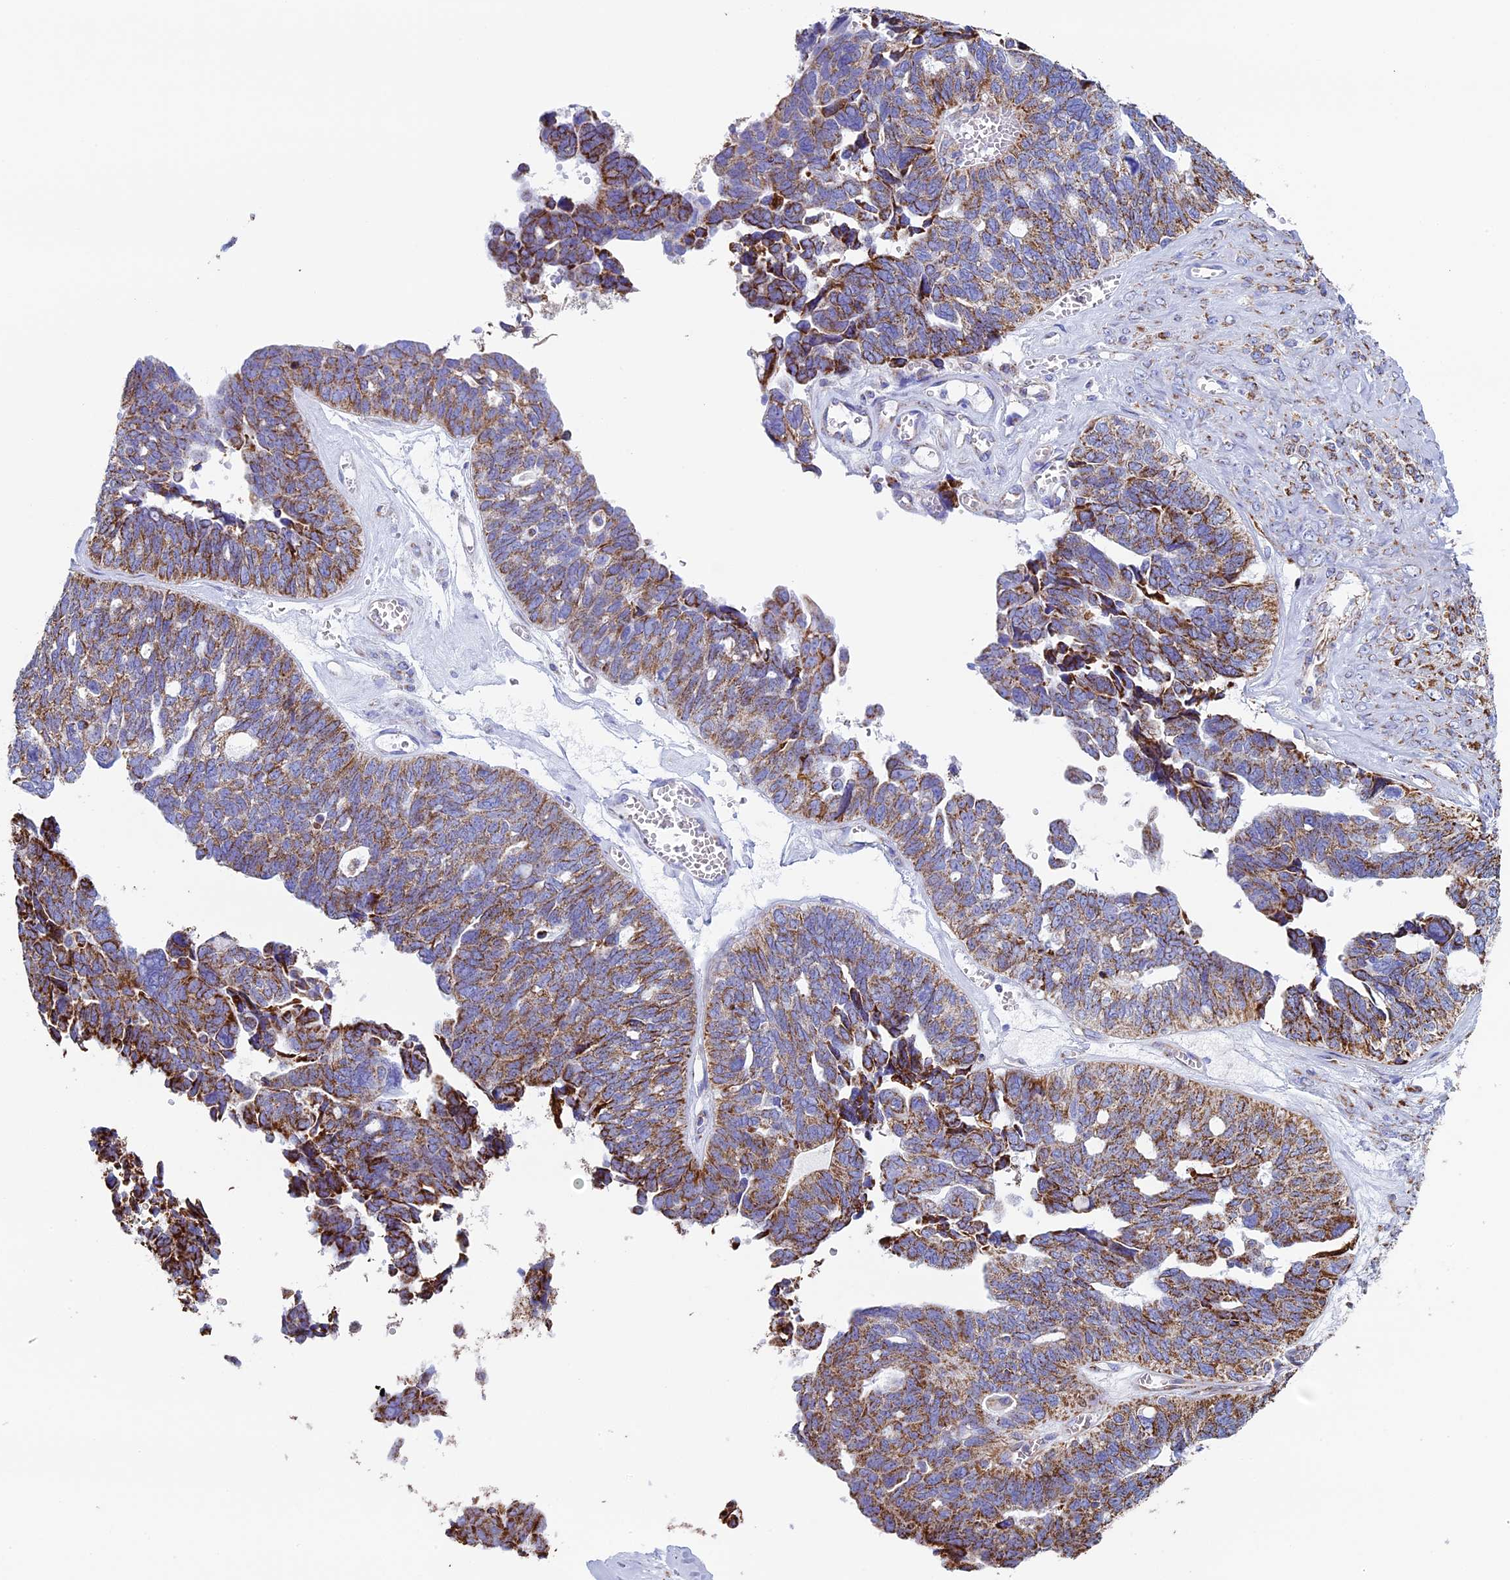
{"staining": {"intensity": "moderate", "quantity": ">75%", "location": "cytoplasmic/membranous"}, "tissue": "ovarian cancer", "cell_type": "Tumor cells", "image_type": "cancer", "snomed": [{"axis": "morphology", "description": "Cystadenocarcinoma, serous, NOS"}, {"axis": "topography", "description": "Ovary"}], "caption": "Immunohistochemical staining of human ovarian serous cystadenocarcinoma shows medium levels of moderate cytoplasmic/membranous protein positivity in approximately >75% of tumor cells.", "gene": "UQCRFS1", "patient": {"sex": "female", "age": 79}}